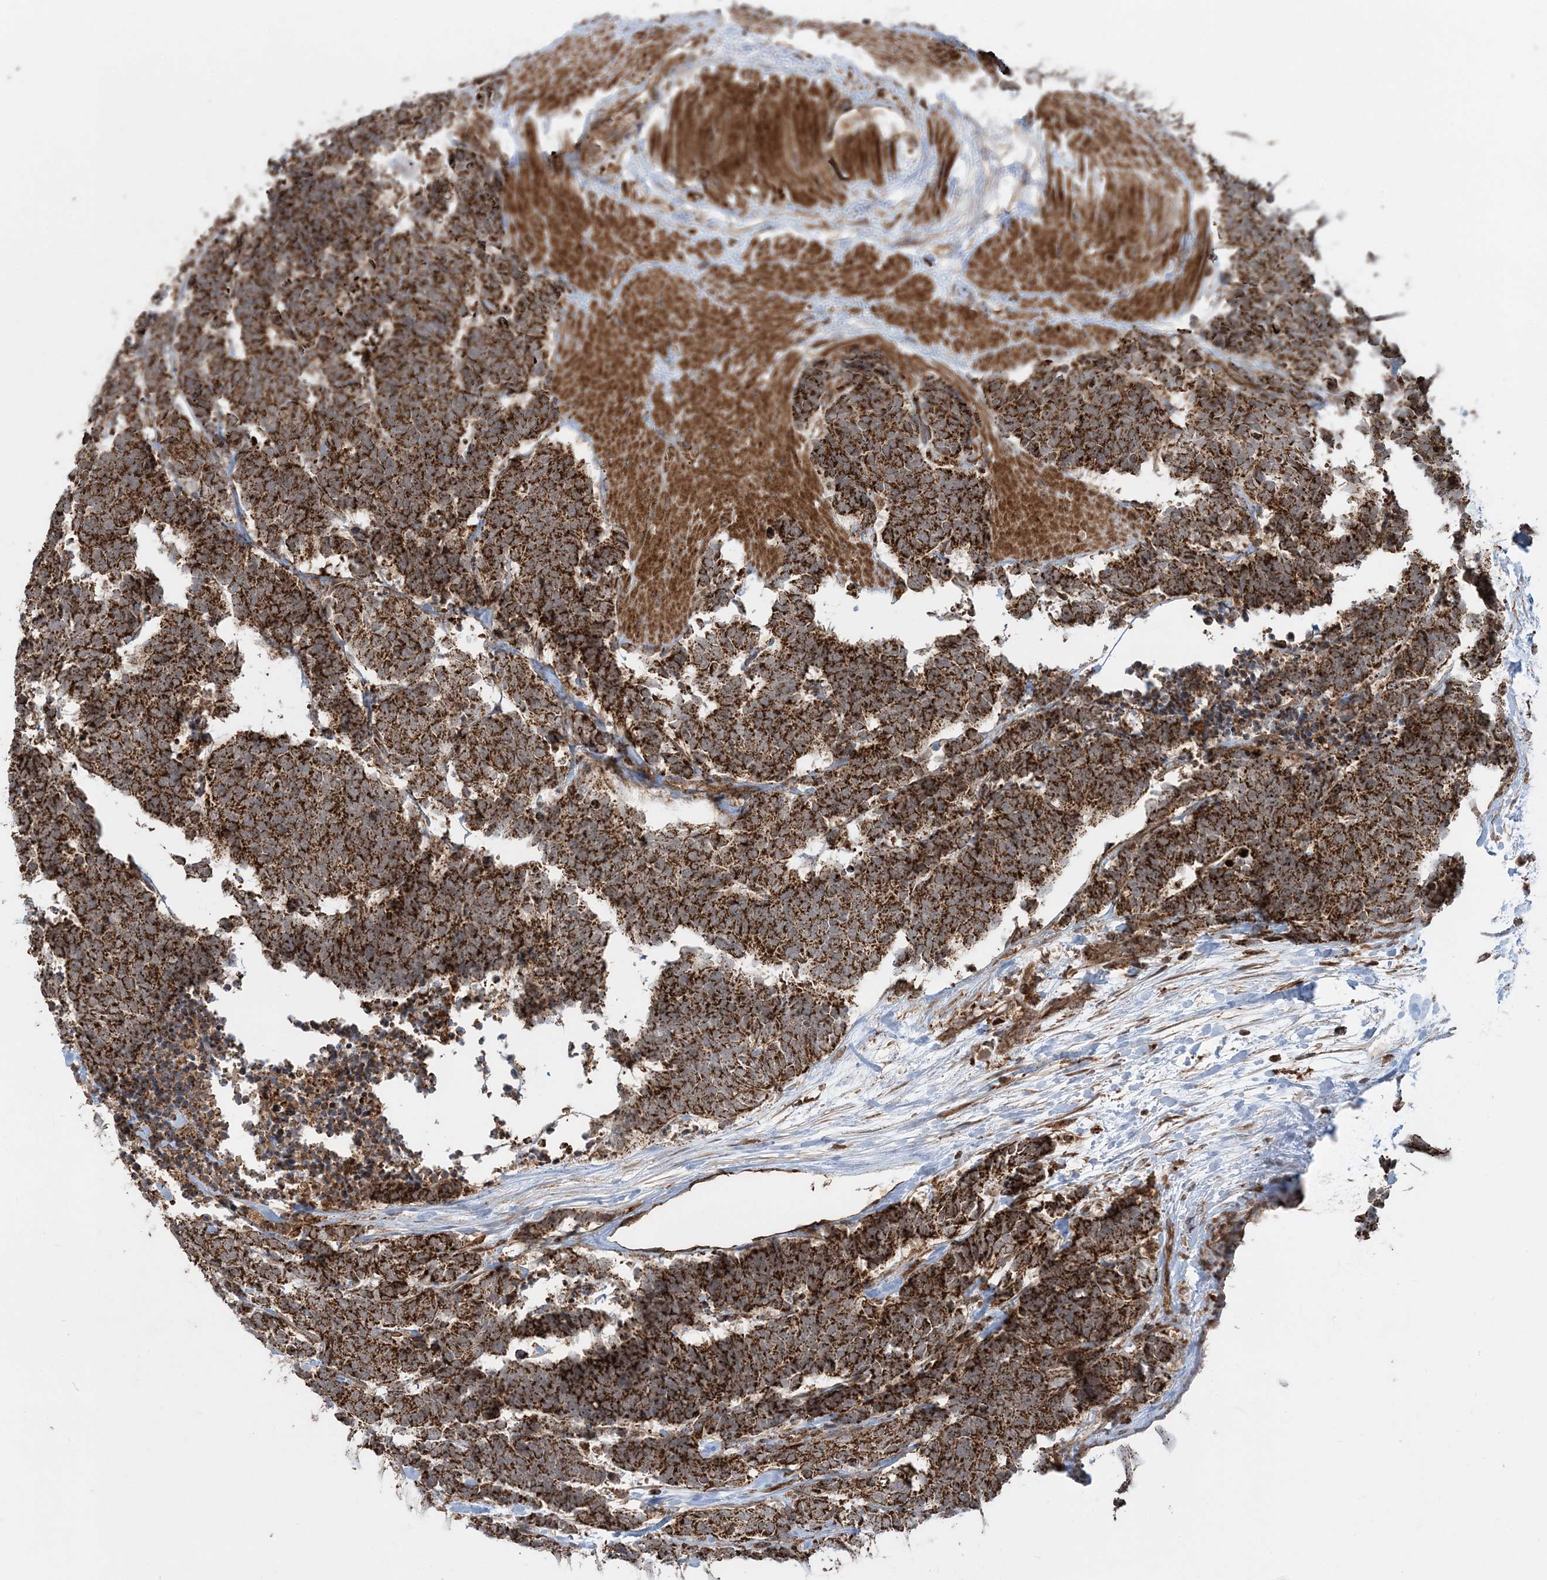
{"staining": {"intensity": "strong", "quantity": ">75%", "location": "cytoplasmic/membranous"}, "tissue": "carcinoid", "cell_type": "Tumor cells", "image_type": "cancer", "snomed": [{"axis": "morphology", "description": "Carcinoma, NOS"}, {"axis": "morphology", "description": "Carcinoid, malignant, NOS"}, {"axis": "topography", "description": "Urinary bladder"}], "caption": "Carcinoid tissue shows strong cytoplasmic/membranous staining in approximately >75% of tumor cells", "gene": "LRPPRC", "patient": {"sex": "male", "age": 57}}